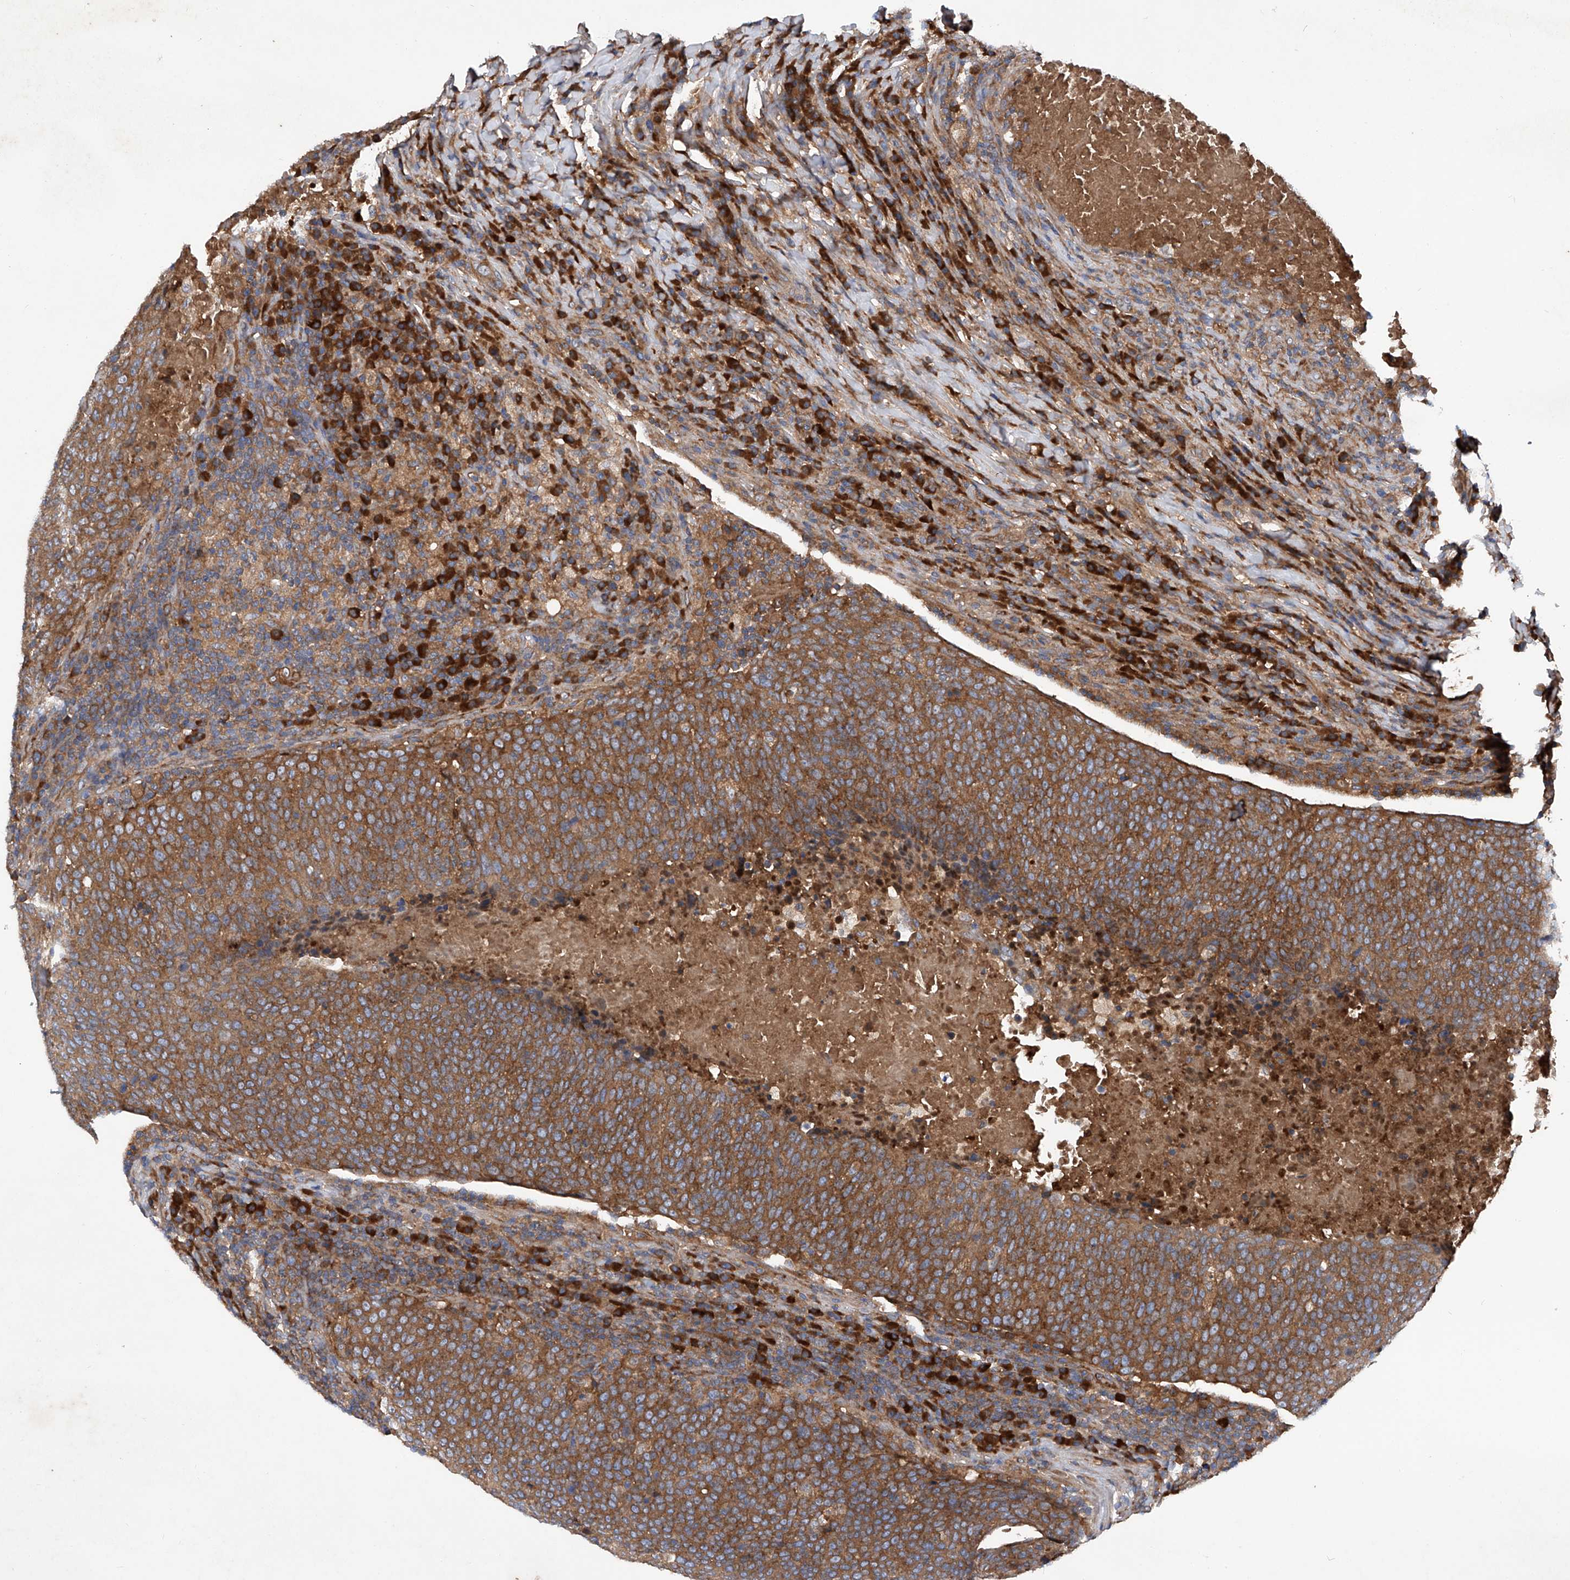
{"staining": {"intensity": "strong", "quantity": ">75%", "location": "cytoplasmic/membranous"}, "tissue": "head and neck cancer", "cell_type": "Tumor cells", "image_type": "cancer", "snomed": [{"axis": "morphology", "description": "Squamous cell carcinoma, NOS"}, {"axis": "morphology", "description": "Squamous cell carcinoma, metastatic, NOS"}, {"axis": "topography", "description": "Lymph node"}, {"axis": "topography", "description": "Head-Neck"}], "caption": "Immunohistochemistry (IHC) of head and neck metastatic squamous cell carcinoma displays high levels of strong cytoplasmic/membranous staining in about >75% of tumor cells.", "gene": "ASCC3", "patient": {"sex": "male", "age": 62}}